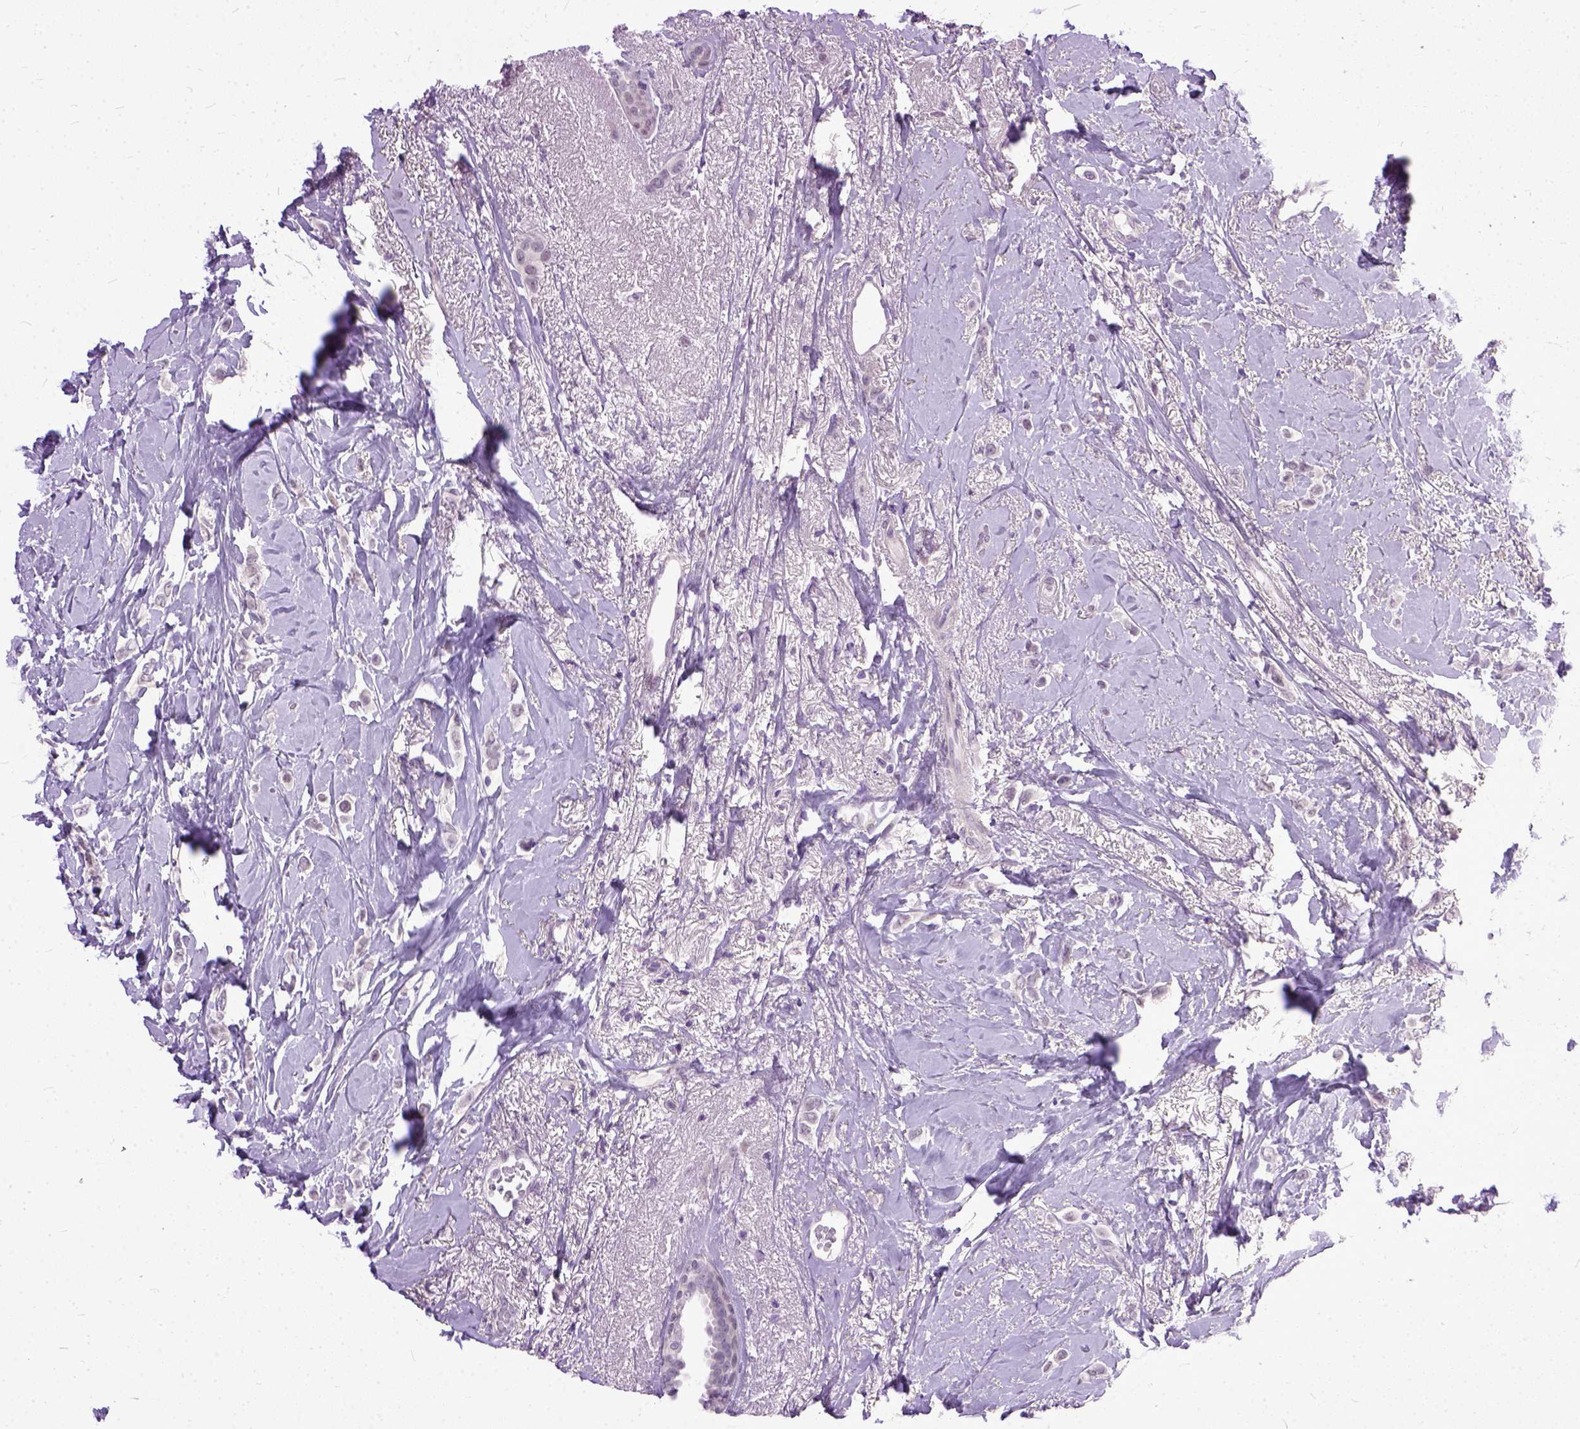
{"staining": {"intensity": "negative", "quantity": "none", "location": "none"}, "tissue": "breast cancer", "cell_type": "Tumor cells", "image_type": "cancer", "snomed": [{"axis": "morphology", "description": "Lobular carcinoma"}, {"axis": "topography", "description": "Breast"}], "caption": "Immunohistochemistry (IHC) of human breast cancer (lobular carcinoma) shows no positivity in tumor cells.", "gene": "TCEAL7", "patient": {"sex": "female", "age": 66}}